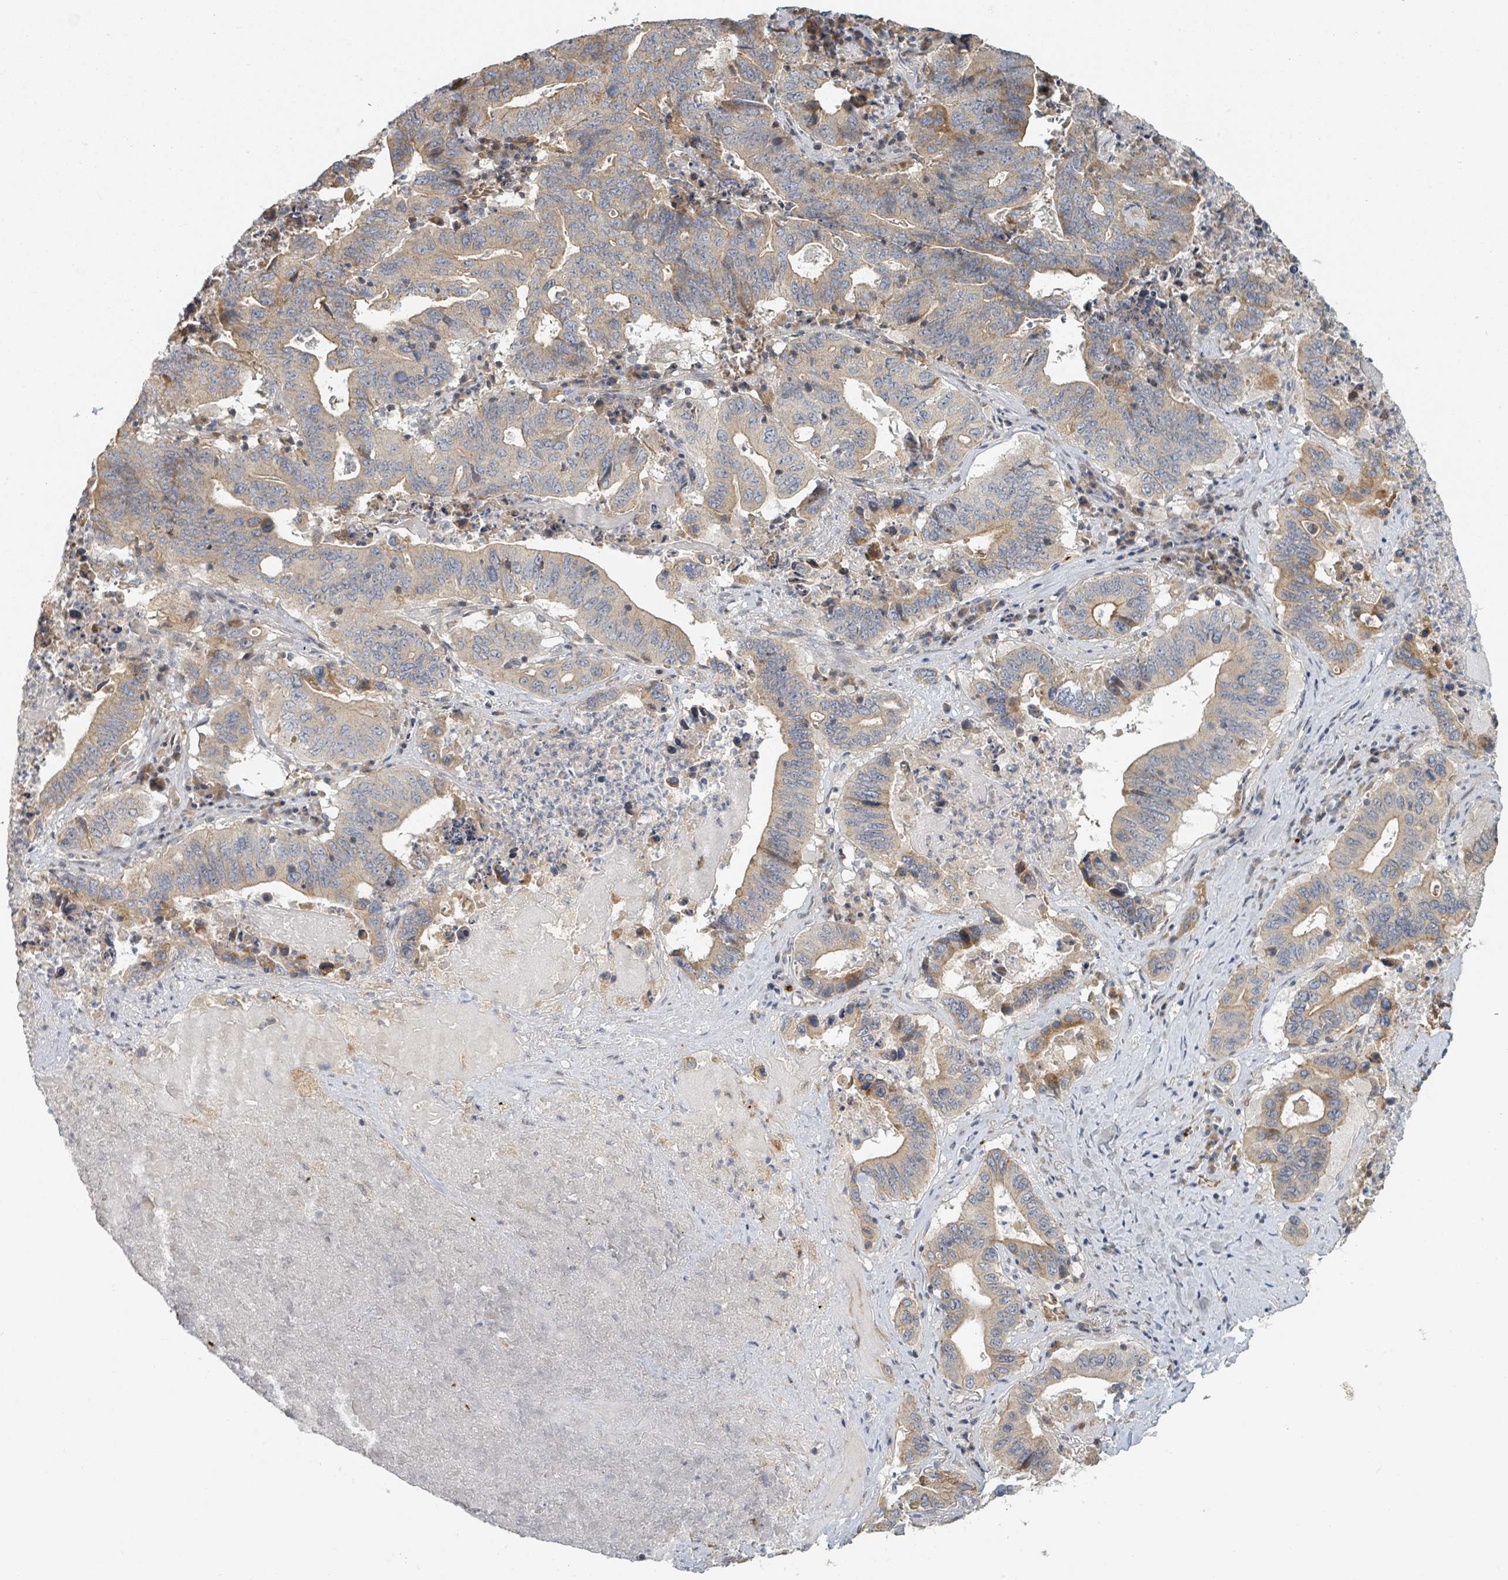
{"staining": {"intensity": "weak", "quantity": "25%-75%", "location": "cytoplasmic/membranous"}, "tissue": "lung cancer", "cell_type": "Tumor cells", "image_type": "cancer", "snomed": [{"axis": "morphology", "description": "Adenocarcinoma, NOS"}, {"axis": "topography", "description": "Lung"}], "caption": "High-power microscopy captured an immunohistochemistry (IHC) micrograph of lung cancer, revealing weak cytoplasmic/membranous expression in approximately 25%-75% of tumor cells. (Brightfield microscopy of DAB IHC at high magnification).", "gene": "TRPC4AP", "patient": {"sex": "female", "age": 60}}